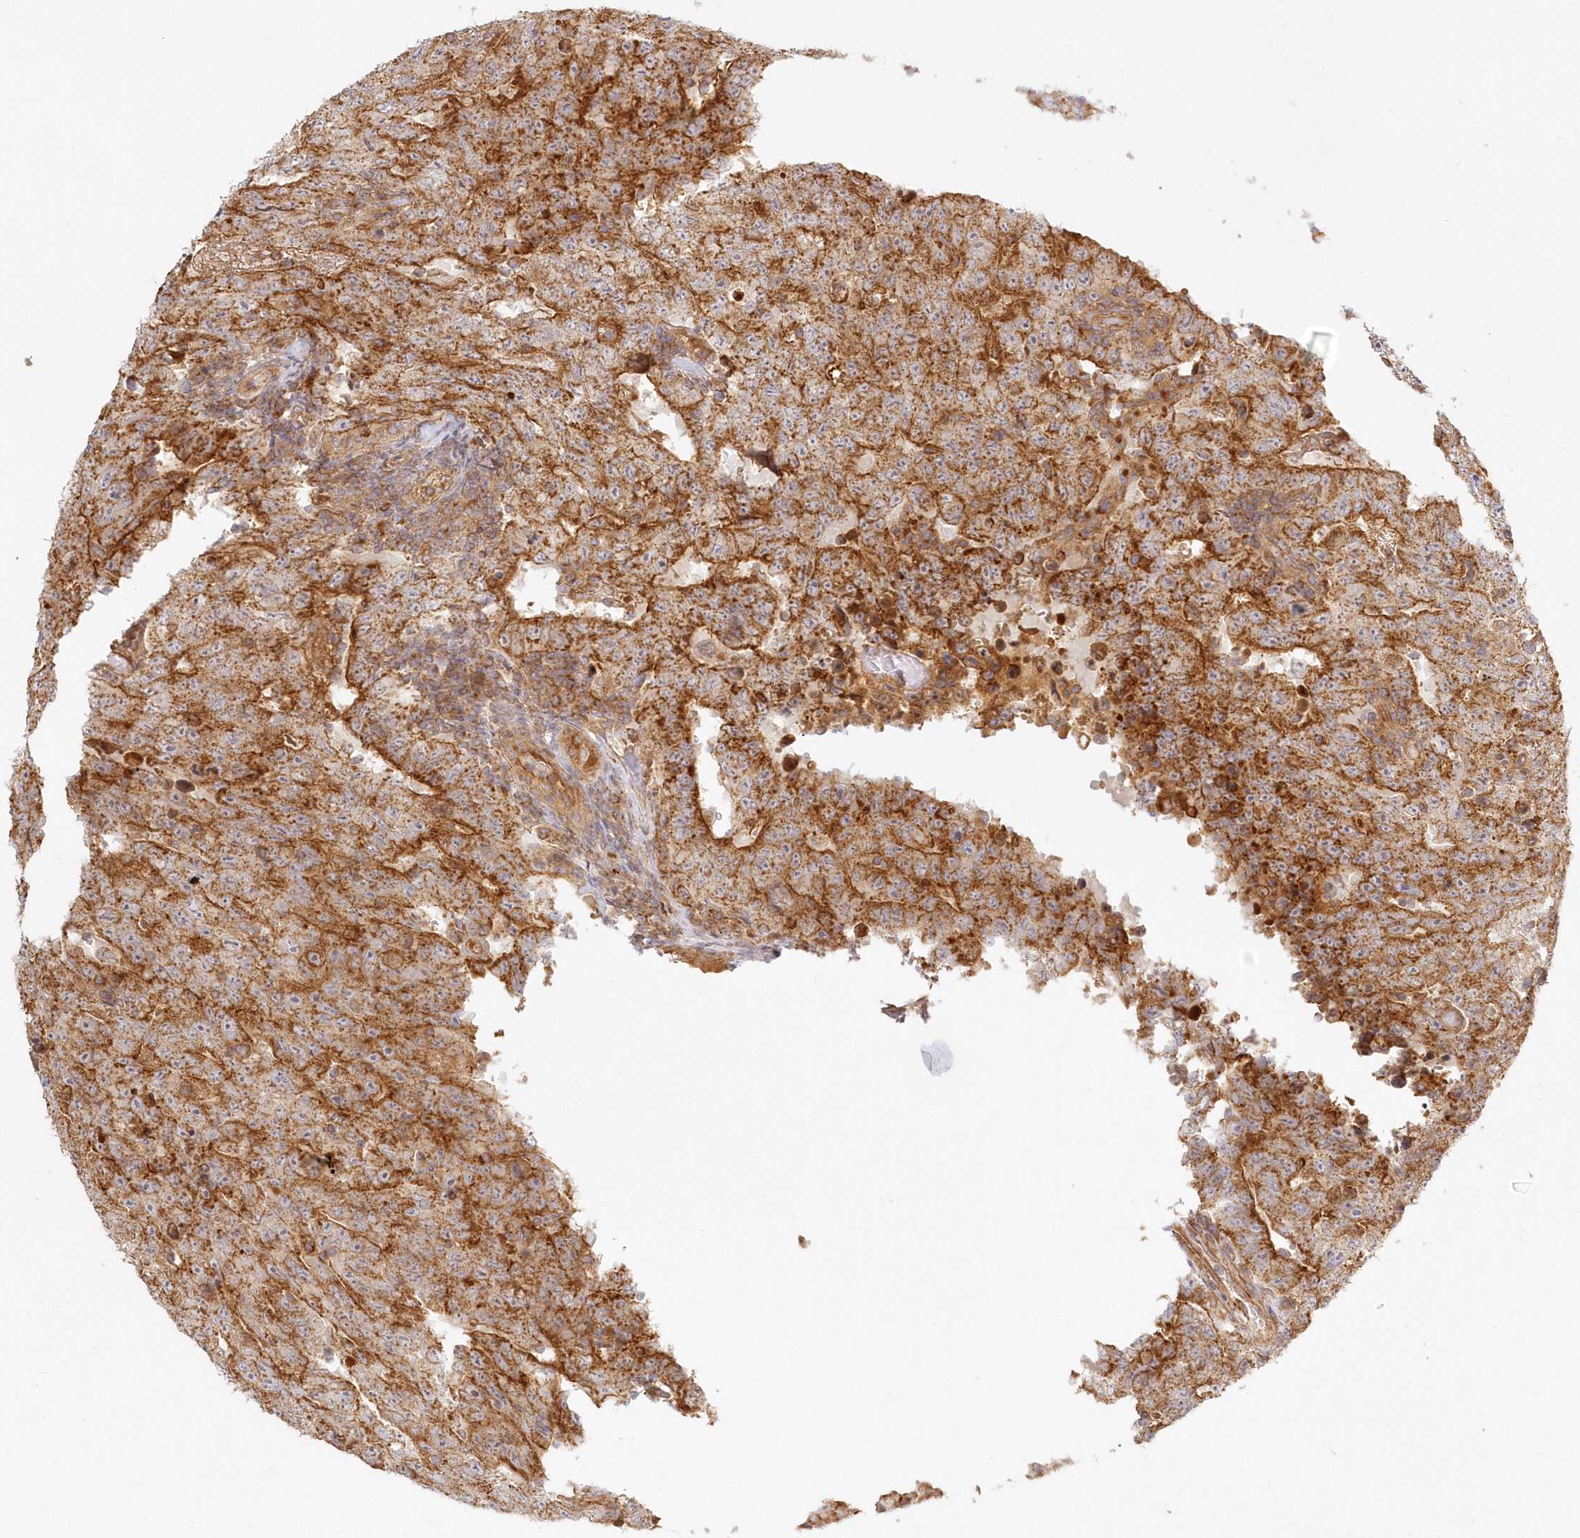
{"staining": {"intensity": "strong", "quantity": ">75%", "location": "cytoplasmic/membranous"}, "tissue": "testis cancer", "cell_type": "Tumor cells", "image_type": "cancer", "snomed": [{"axis": "morphology", "description": "Carcinoma, Embryonal, NOS"}, {"axis": "topography", "description": "Testis"}], "caption": "Immunohistochemical staining of human testis cancer shows high levels of strong cytoplasmic/membranous protein positivity in about >75% of tumor cells.", "gene": "KIAA0232", "patient": {"sex": "male", "age": 26}}